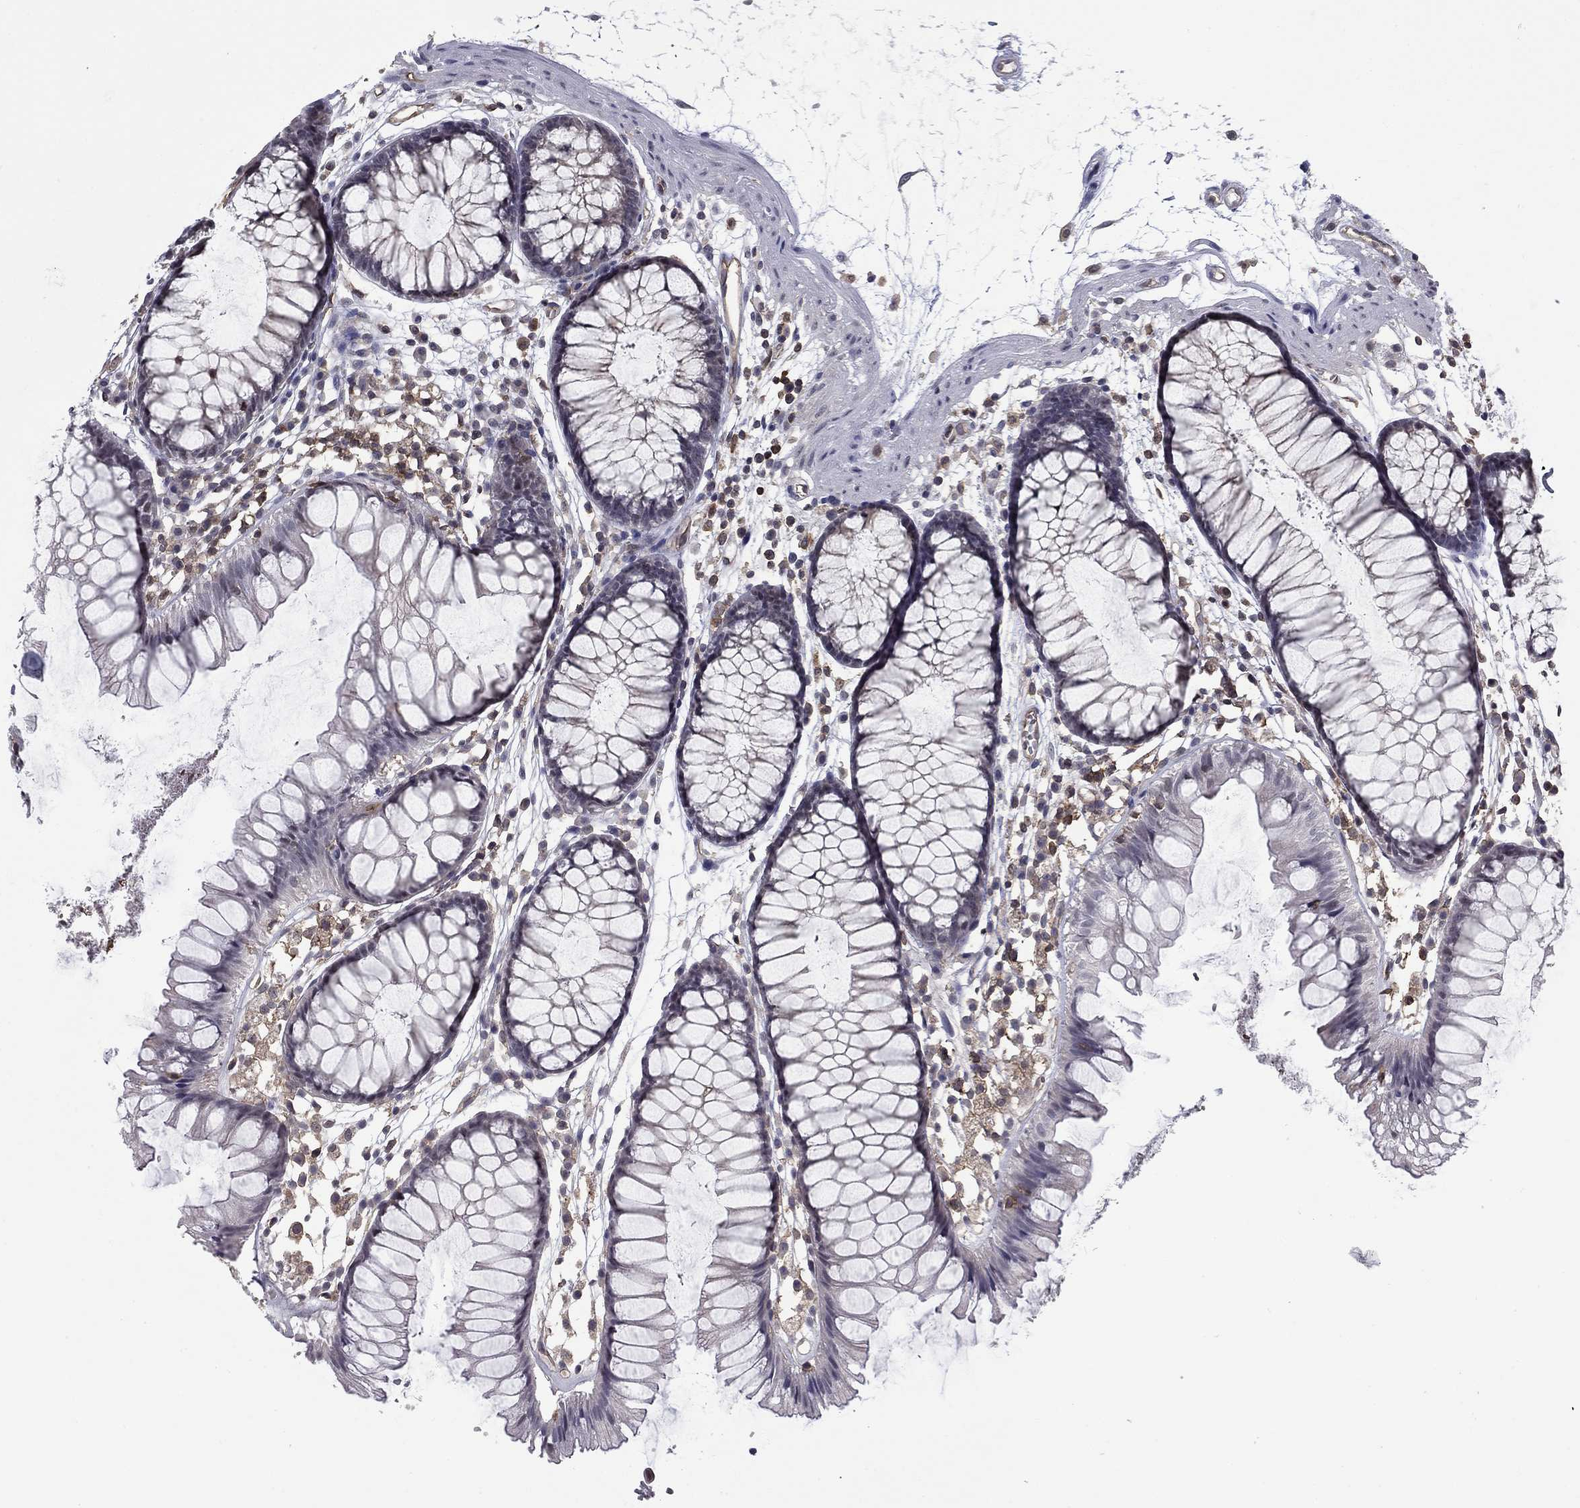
{"staining": {"intensity": "negative", "quantity": "none", "location": "none"}, "tissue": "colon", "cell_type": "Endothelial cells", "image_type": "normal", "snomed": [{"axis": "morphology", "description": "Normal tissue, NOS"}, {"axis": "morphology", "description": "Adenocarcinoma, NOS"}, {"axis": "topography", "description": "Colon"}], "caption": "The immunohistochemistry (IHC) image has no significant positivity in endothelial cells of colon. (Immunohistochemistry (ihc), brightfield microscopy, high magnification).", "gene": "PLCB2", "patient": {"sex": "male", "age": 65}}